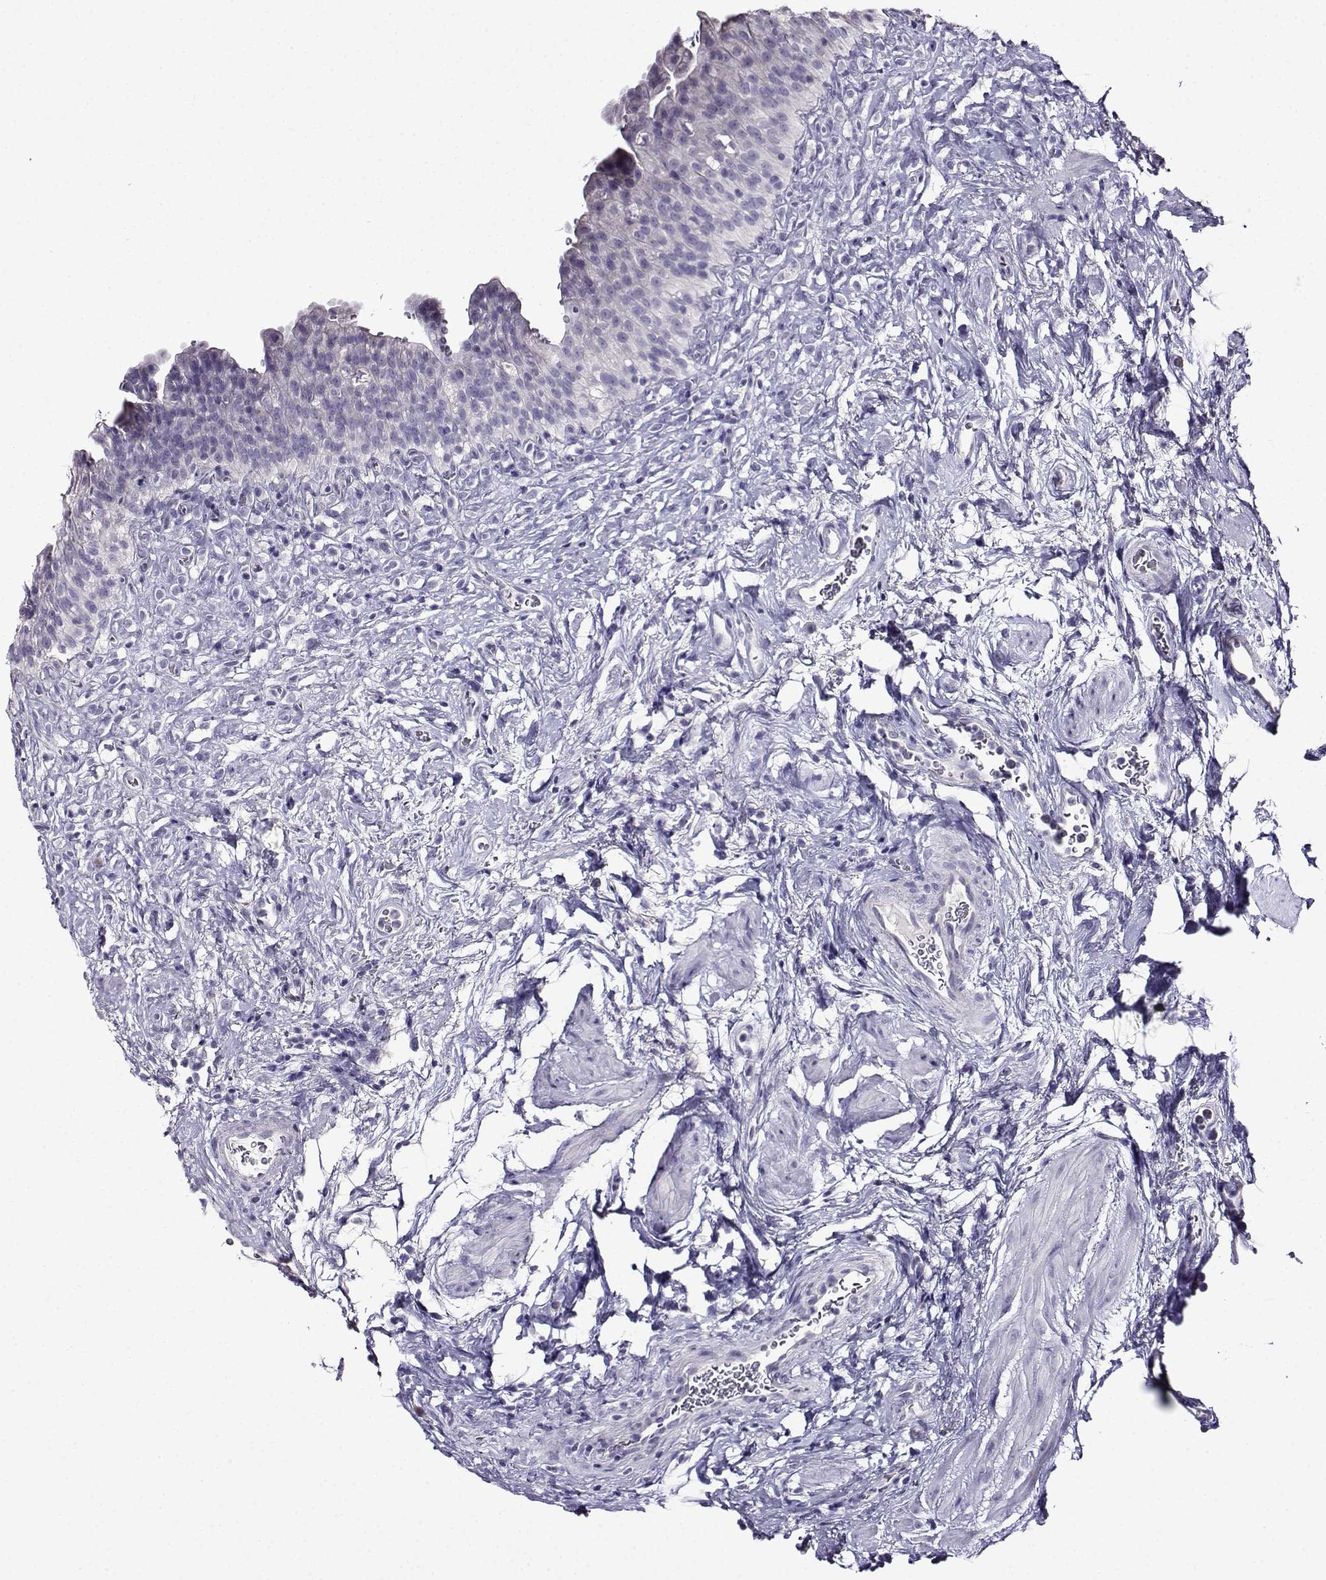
{"staining": {"intensity": "negative", "quantity": "none", "location": "none"}, "tissue": "urinary bladder", "cell_type": "Urothelial cells", "image_type": "normal", "snomed": [{"axis": "morphology", "description": "Normal tissue, NOS"}, {"axis": "topography", "description": "Urinary bladder"}], "caption": "Protein analysis of benign urinary bladder demonstrates no significant positivity in urothelial cells.", "gene": "TMEM266", "patient": {"sex": "male", "age": 76}}